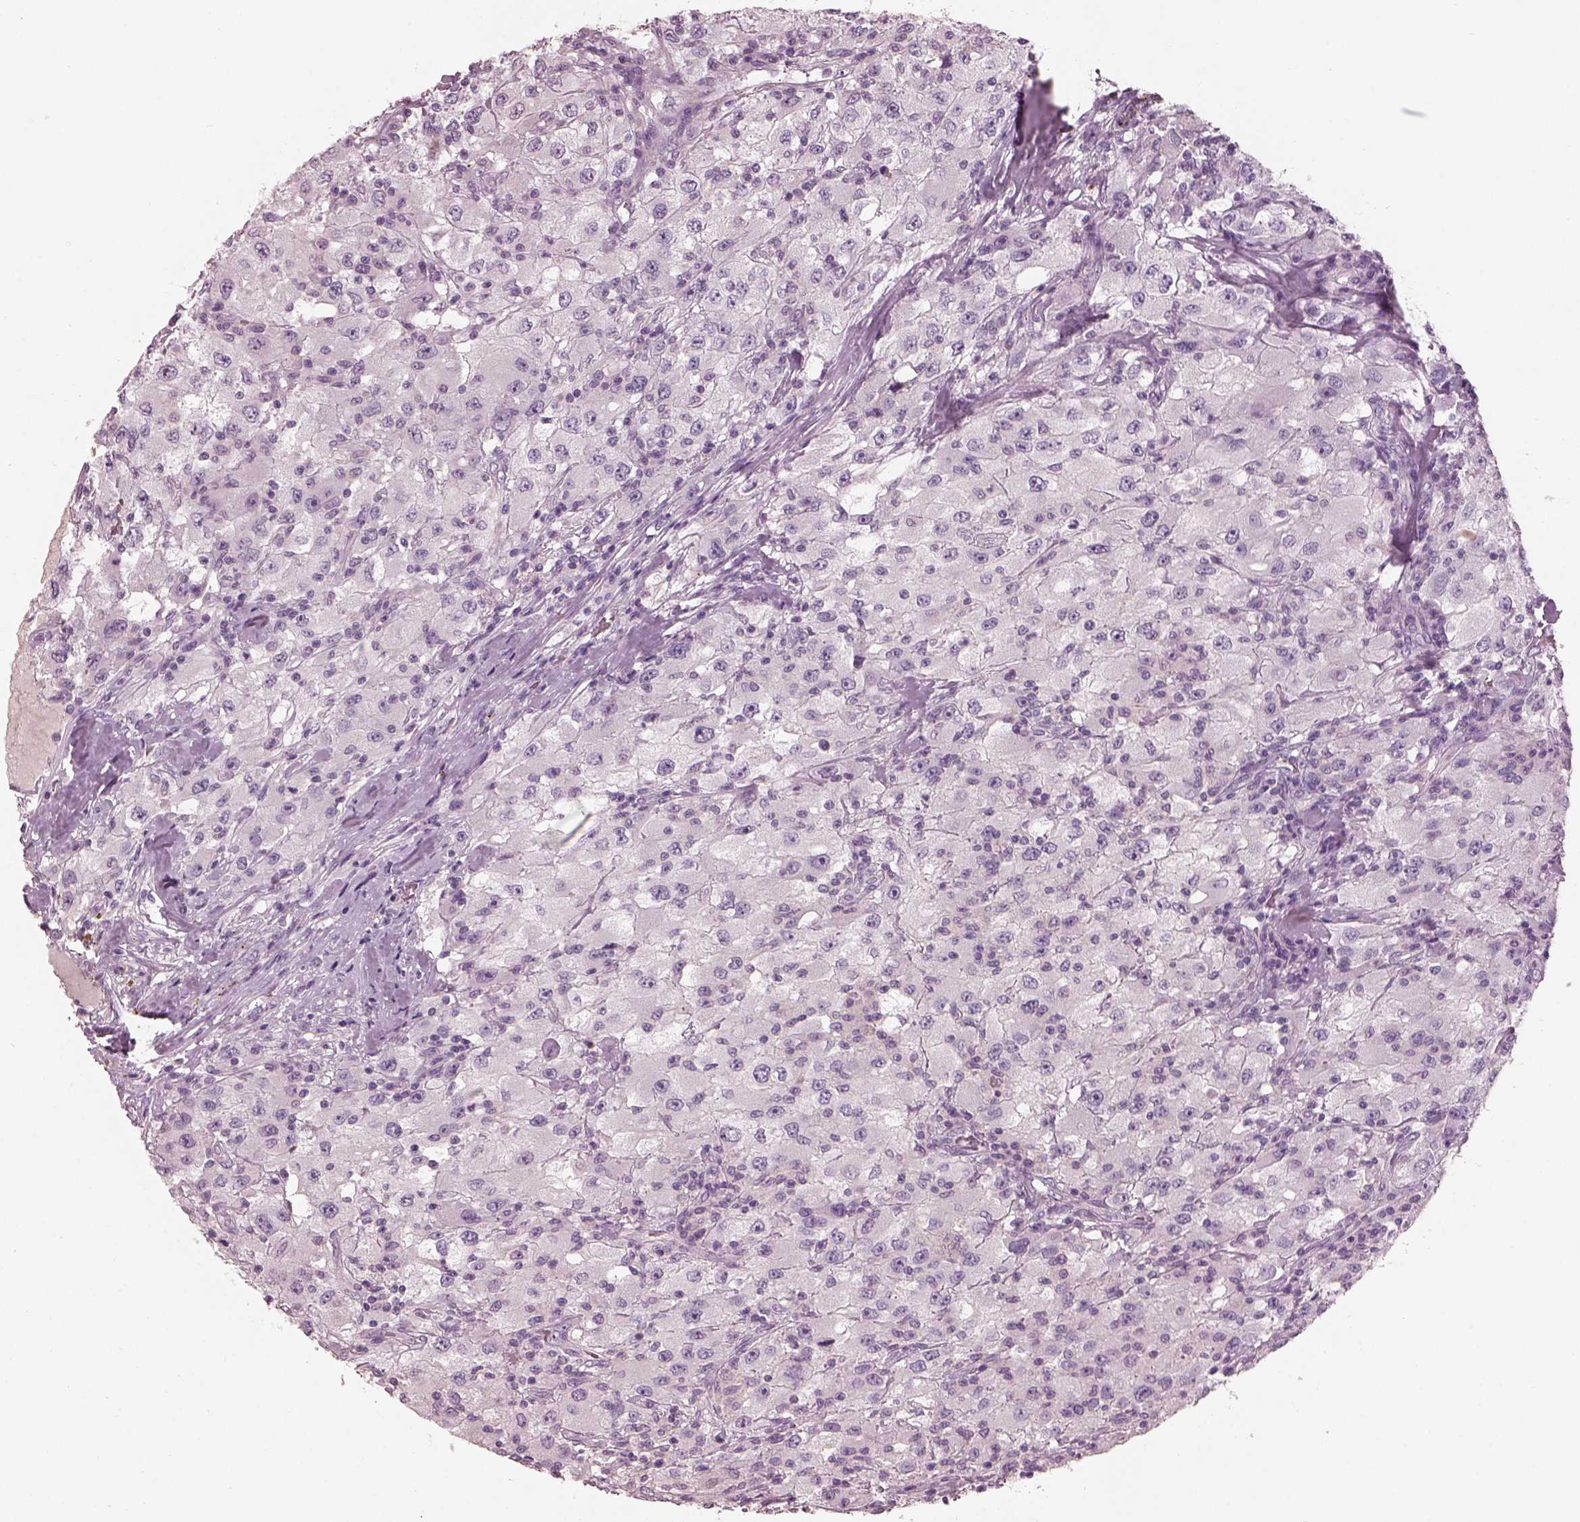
{"staining": {"intensity": "negative", "quantity": "none", "location": "none"}, "tissue": "renal cancer", "cell_type": "Tumor cells", "image_type": "cancer", "snomed": [{"axis": "morphology", "description": "Adenocarcinoma, NOS"}, {"axis": "topography", "description": "Kidney"}], "caption": "The IHC histopathology image has no significant expression in tumor cells of adenocarcinoma (renal) tissue. (DAB IHC visualized using brightfield microscopy, high magnification).", "gene": "PACRG", "patient": {"sex": "female", "age": 67}}